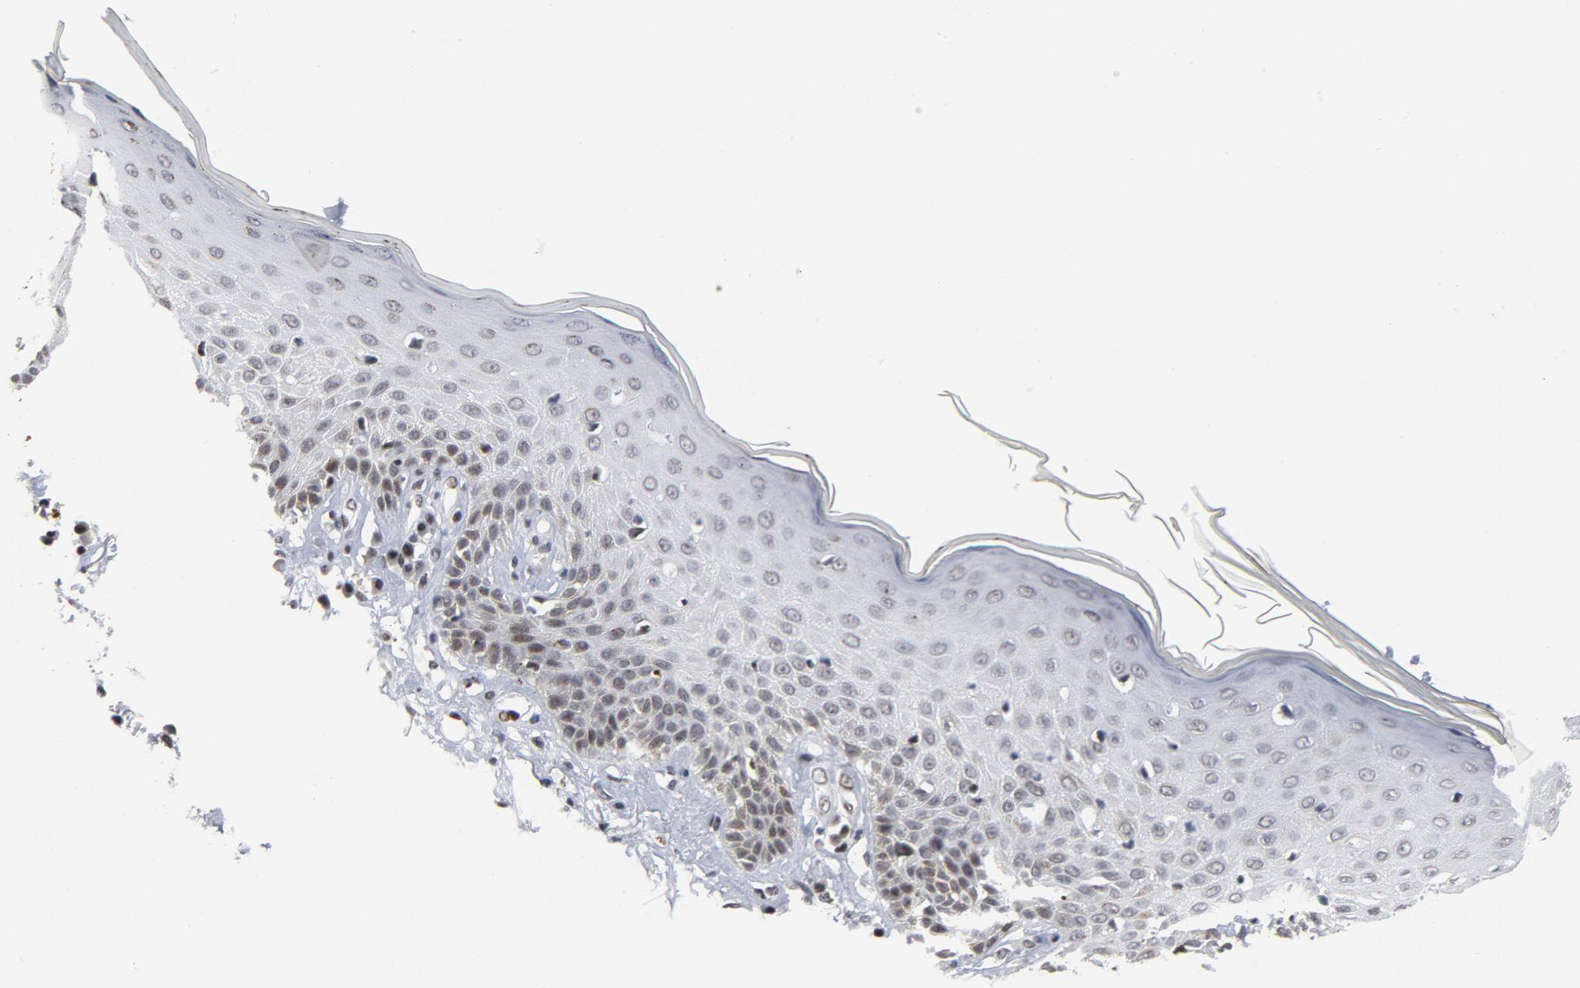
{"staining": {"intensity": "weak", "quantity": "<25%", "location": "nuclear"}, "tissue": "skin cancer", "cell_type": "Tumor cells", "image_type": "cancer", "snomed": [{"axis": "morphology", "description": "Squamous cell carcinoma, NOS"}, {"axis": "topography", "description": "Skin"}], "caption": "Immunohistochemistry of human skin cancer displays no expression in tumor cells.", "gene": "GABPA", "patient": {"sex": "female", "age": 59}}